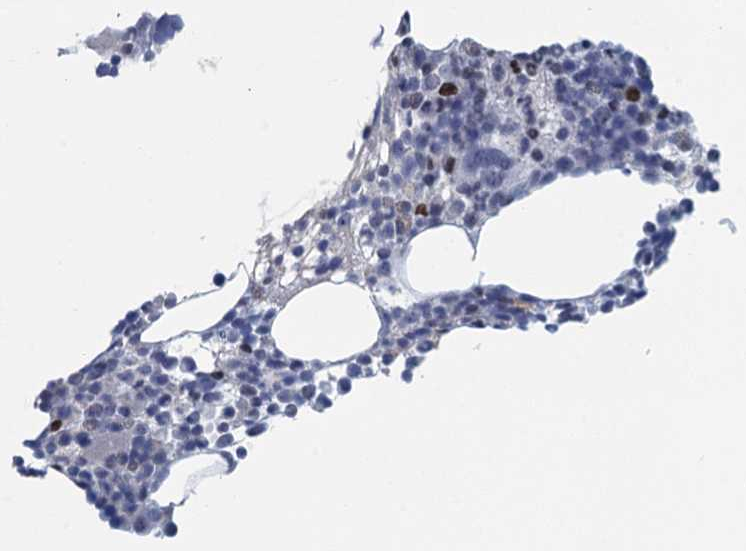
{"staining": {"intensity": "weak", "quantity": "<25%", "location": "cytoplasmic/membranous,nuclear"}, "tissue": "bone marrow", "cell_type": "Hematopoietic cells", "image_type": "normal", "snomed": [{"axis": "morphology", "description": "Normal tissue, NOS"}, {"axis": "morphology", "description": "Inflammation, NOS"}, {"axis": "topography", "description": "Bone marrow"}], "caption": "DAB (3,3'-diaminobenzidine) immunohistochemical staining of normal human bone marrow displays no significant staining in hematopoietic cells.", "gene": "ANKRD13D", "patient": {"sex": "female", "age": 77}}